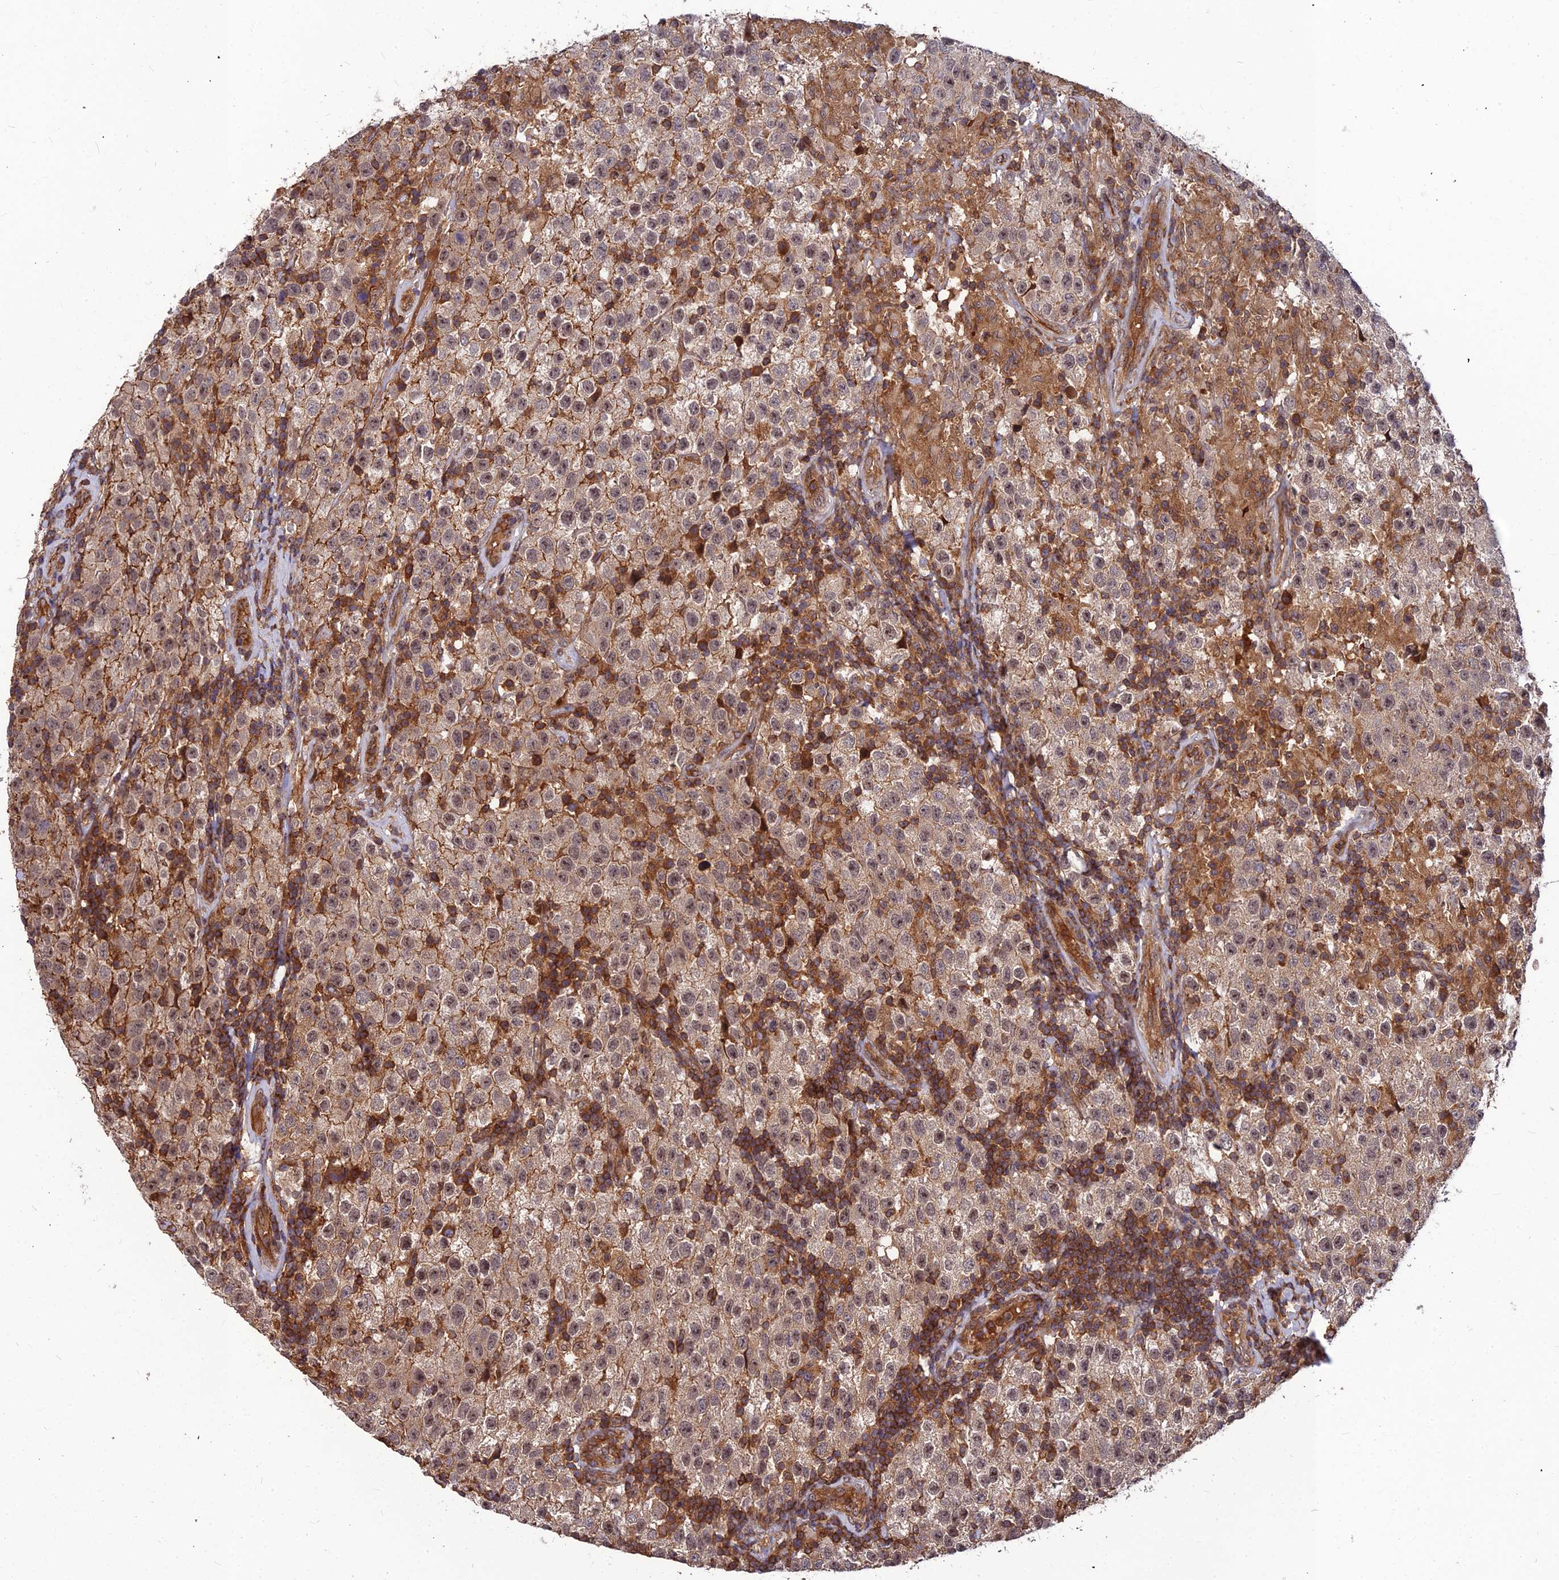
{"staining": {"intensity": "weak", "quantity": ">75%", "location": "cytoplasmic/membranous,nuclear"}, "tissue": "testis cancer", "cell_type": "Tumor cells", "image_type": "cancer", "snomed": [{"axis": "morphology", "description": "Seminoma, NOS"}, {"axis": "morphology", "description": "Carcinoma, Embryonal, NOS"}, {"axis": "topography", "description": "Testis"}], "caption": "Protein staining of testis seminoma tissue demonstrates weak cytoplasmic/membranous and nuclear positivity in approximately >75% of tumor cells.", "gene": "ZNF467", "patient": {"sex": "male", "age": 41}}